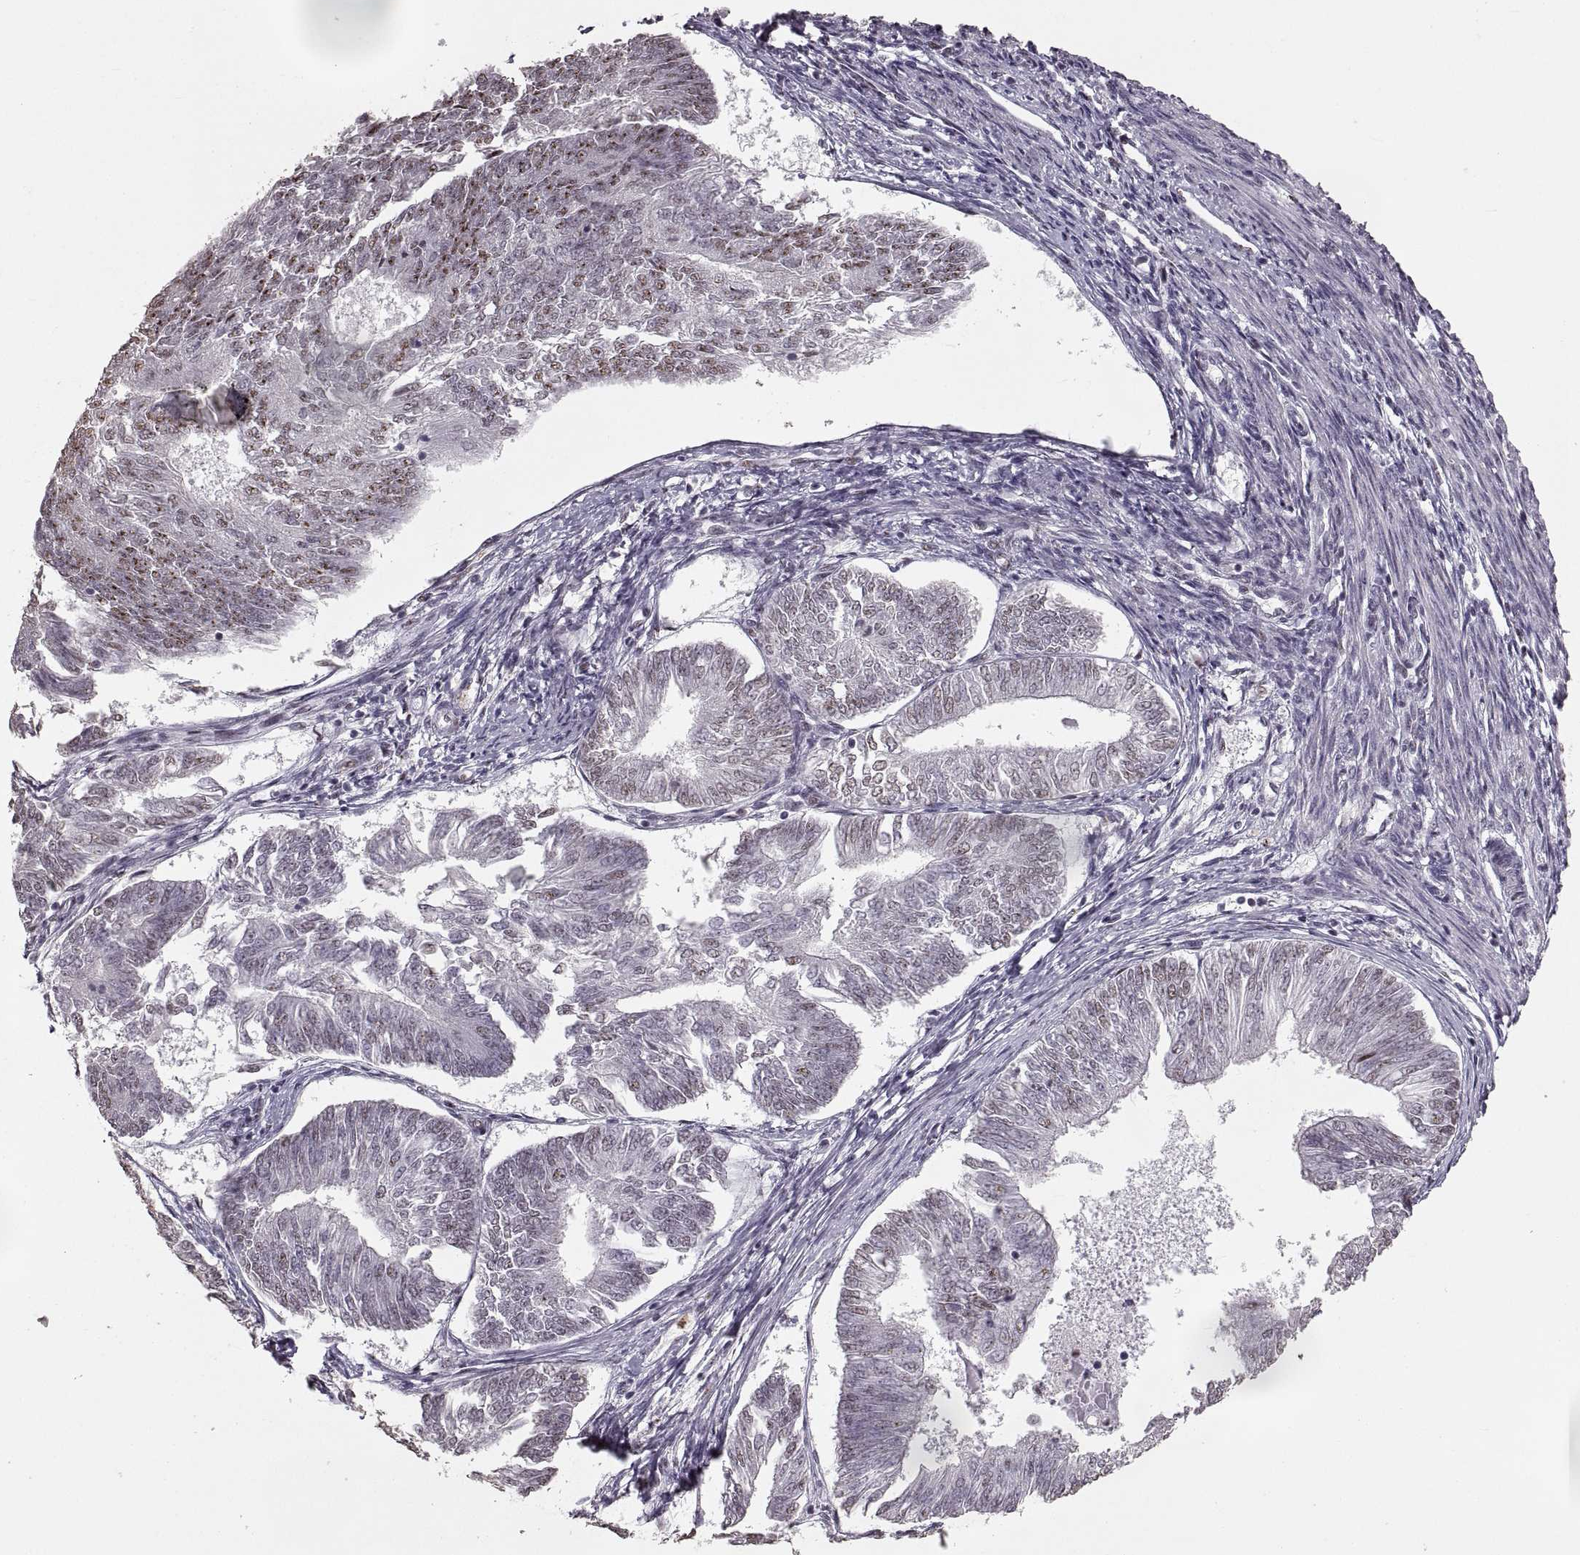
{"staining": {"intensity": "moderate", "quantity": "<25%", "location": "nuclear"}, "tissue": "endometrial cancer", "cell_type": "Tumor cells", "image_type": "cancer", "snomed": [{"axis": "morphology", "description": "Adenocarcinoma, NOS"}, {"axis": "topography", "description": "Endometrium"}], "caption": "Protein staining displays moderate nuclear positivity in approximately <25% of tumor cells in endometrial cancer.", "gene": "PALS1", "patient": {"sex": "female", "age": 58}}